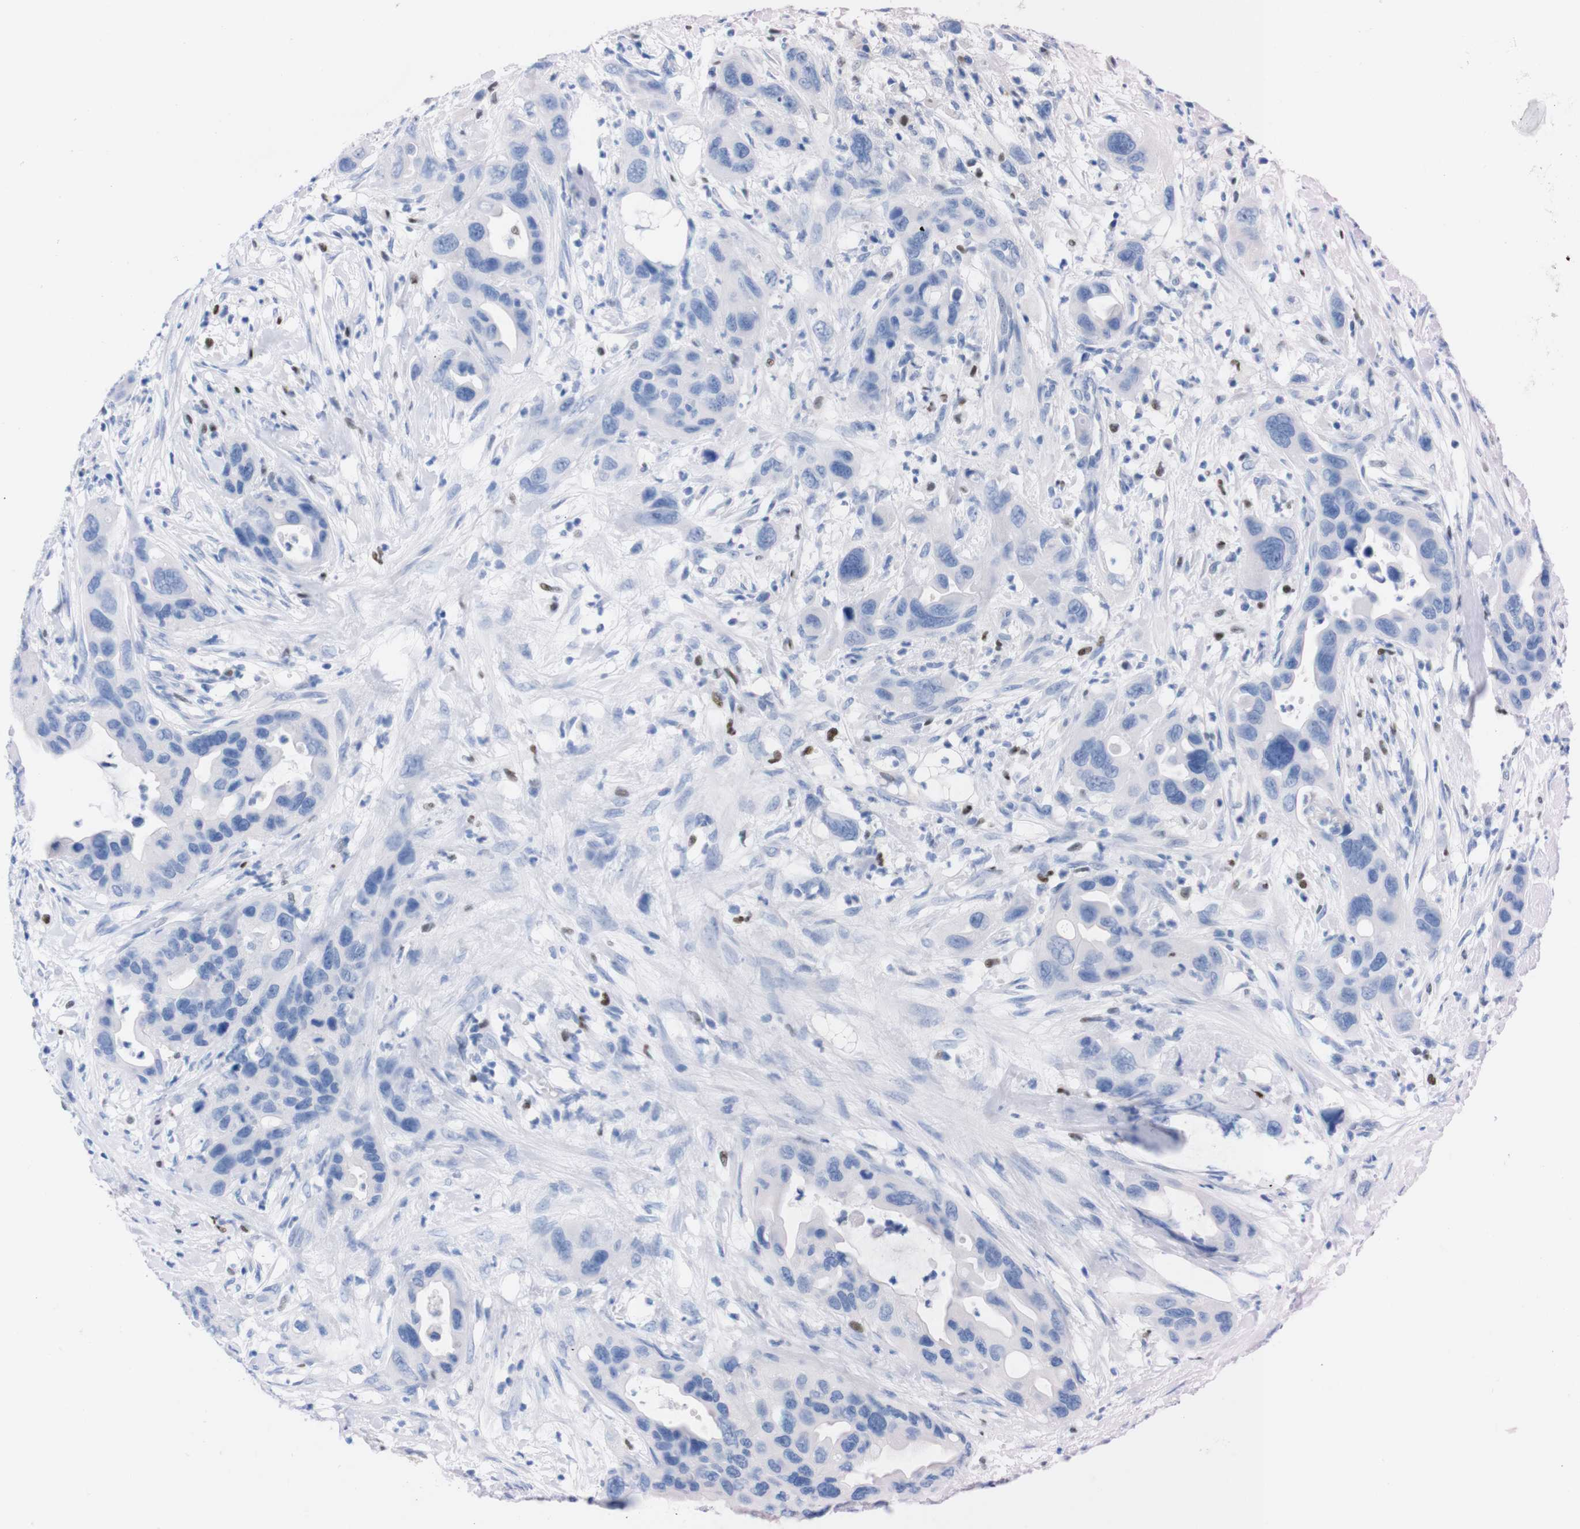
{"staining": {"intensity": "negative", "quantity": "none", "location": "none"}, "tissue": "pancreatic cancer", "cell_type": "Tumor cells", "image_type": "cancer", "snomed": [{"axis": "morphology", "description": "Adenocarcinoma, NOS"}, {"axis": "topography", "description": "Pancreas"}], "caption": "This is an IHC micrograph of human pancreatic cancer. There is no staining in tumor cells.", "gene": "P2RY12", "patient": {"sex": "female", "age": 71}}